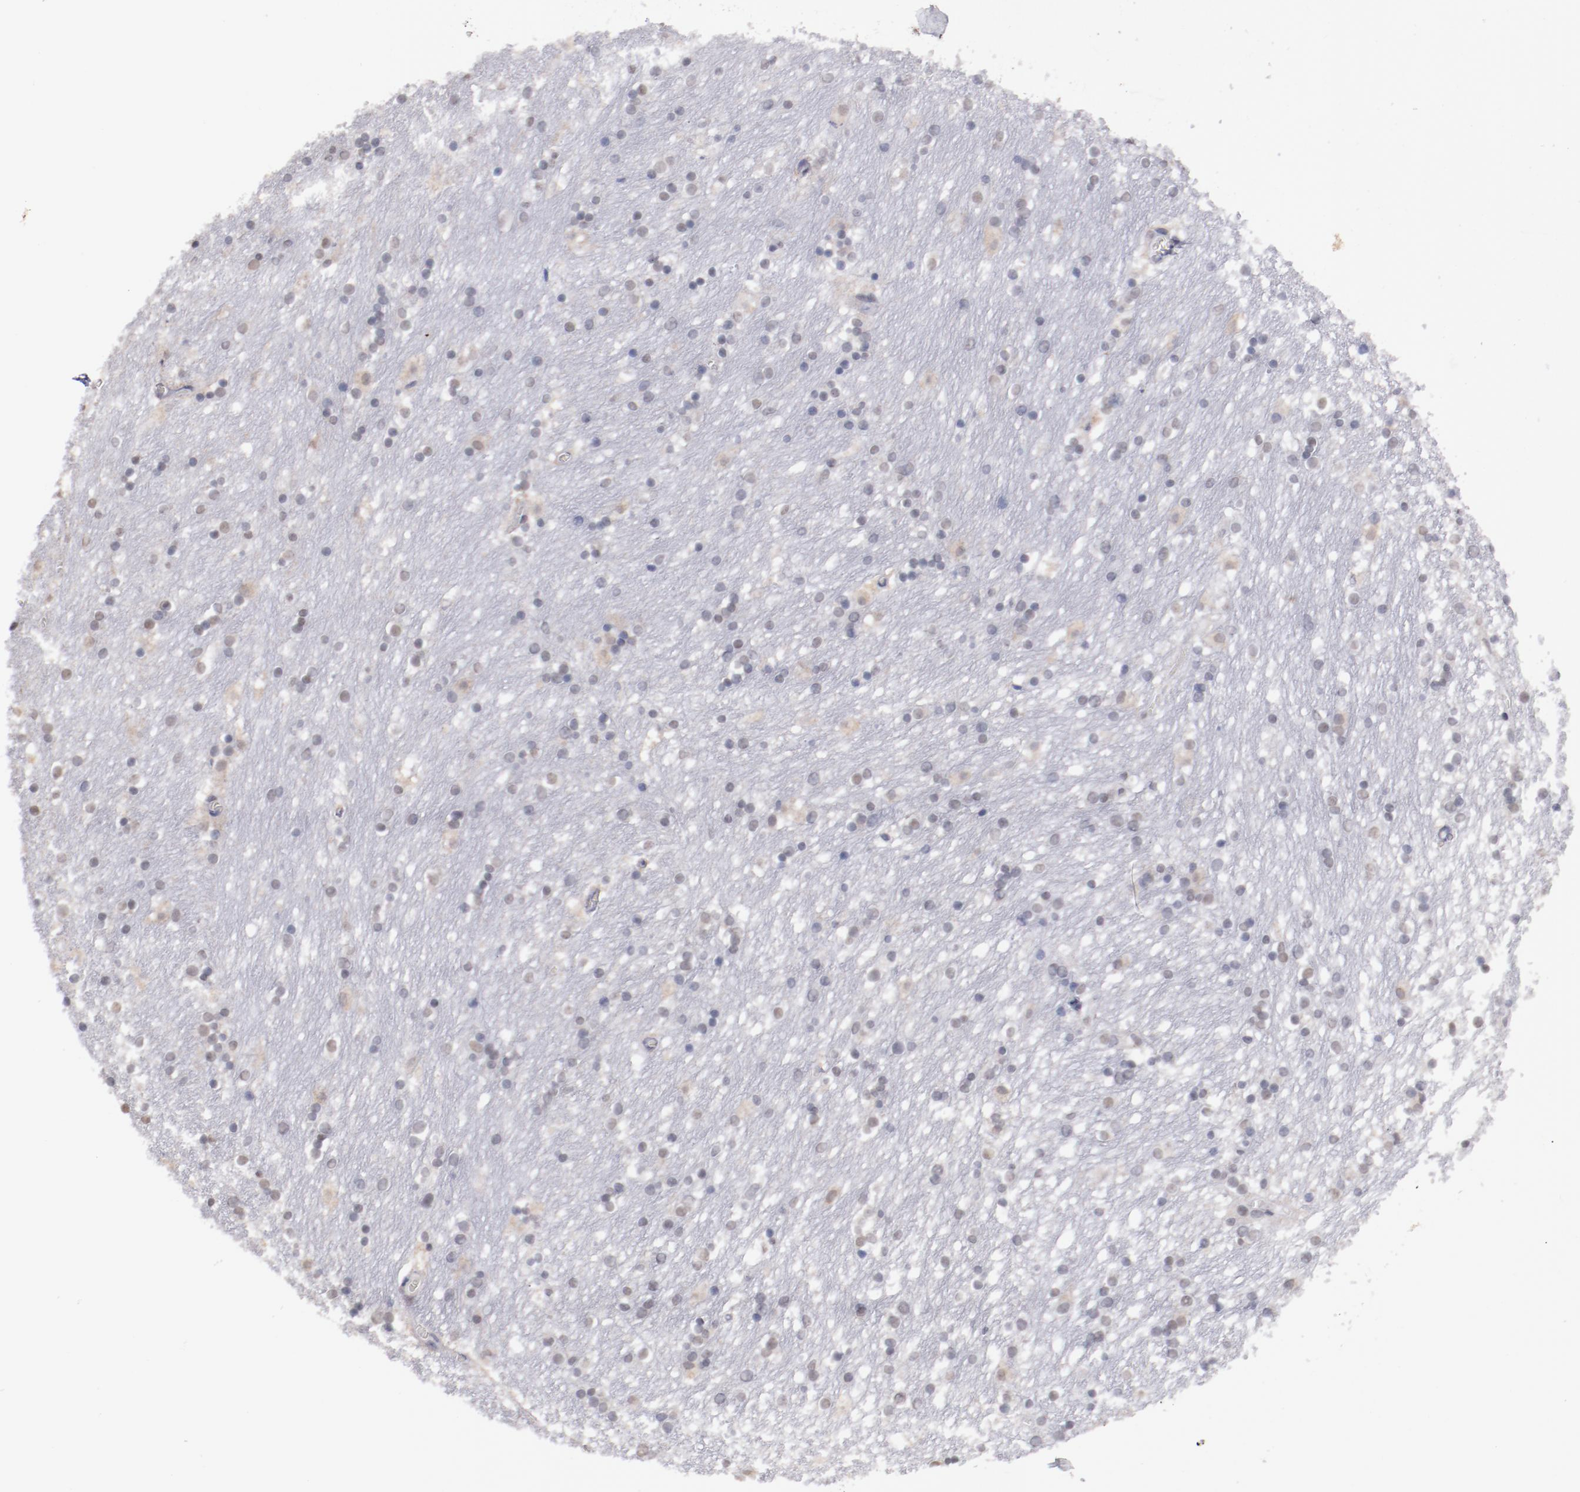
{"staining": {"intensity": "negative", "quantity": "none", "location": "none"}, "tissue": "caudate", "cell_type": "Glial cells", "image_type": "normal", "snomed": [{"axis": "morphology", "description": "Normal tissue, NOS"}, {"axis": "topography", "description": "Lateral ventricle wall"}], "caption": "Immunohistochemical staining of benign human caudate shows no significant staining in glial cells.", "gene": "IRF4", "patient": {"sex": "female", "age": 54}}